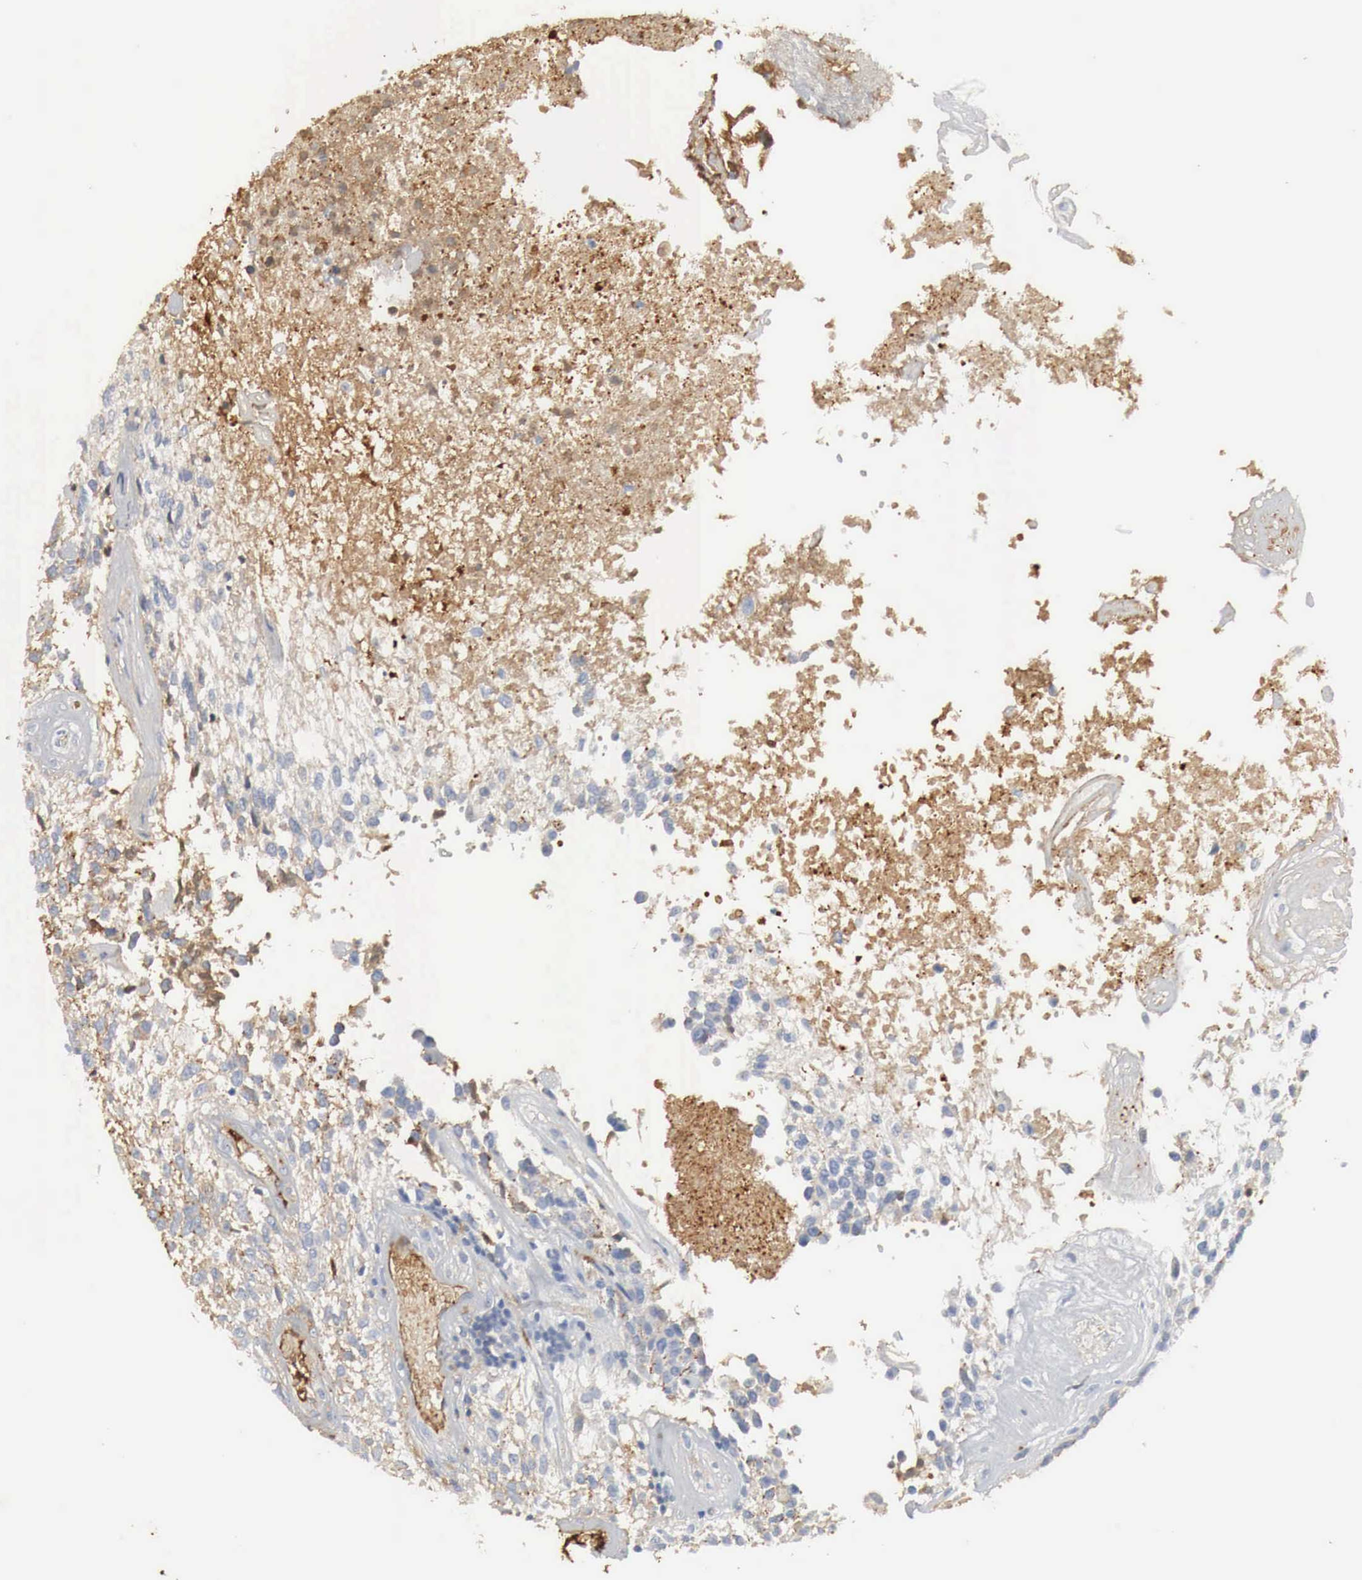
{"staining": {"intensity": "negative", "quantity": "none", "location": "none"}, "tissue": "glioma", "cell_type": "Tumor cells", "image_type": "cancer", "snomed": [{"axis": "morphology", "description": "Glioma, malignant, High grade"}, {"axis": "topography", "description": "Brain"}], "caption": "Tumor cells show no significant staining in glioma.", "gene": "IGLC3", "patient": {"sex": "male", "age": 77}}